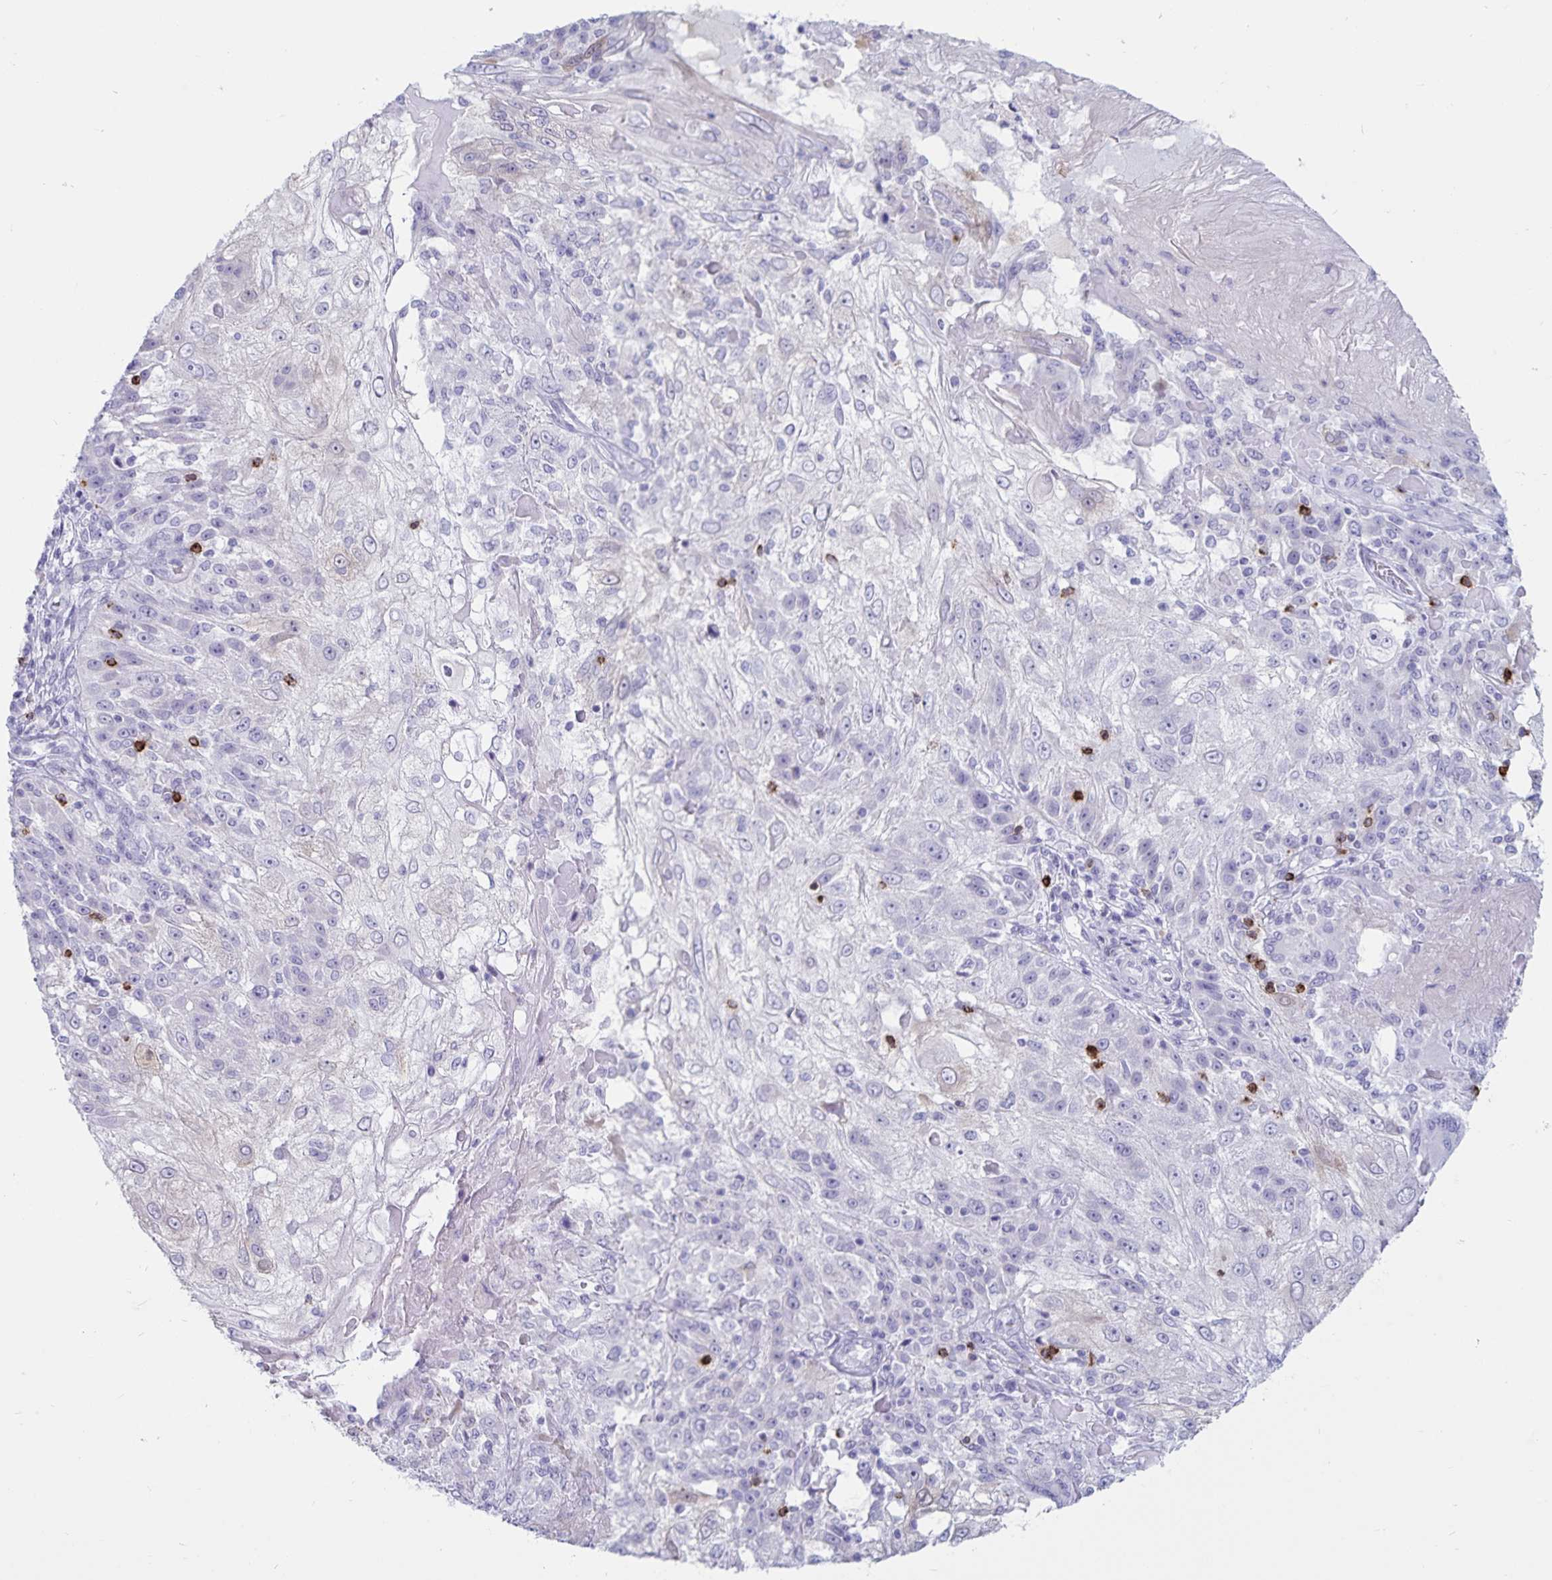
{"staining": {"intensity": "negative", "quantity": "none", "location": "none"}, "tissue": "skin cancer", "cell_type": "Tumor cells", "image_type": "cancer", "snomed": [{"axis": "morphology", "description": "Normal tissue, NOS"}, {"axis": "morphology", "description": "Squamous cell carcinoma, NOS"}, {"axis": "topography", "description": "Skin"}], "caption": "High power microscopy micrograph of an immunohistochemistry (IHC) image of skin squamous cell carcinoma, revealing no significant expression in tumor cells. (DAB IHC visualized using brightfield microscopy, high magnification).", "gene": "GNLY", "patient": {"sex": "female", "age": 83}}